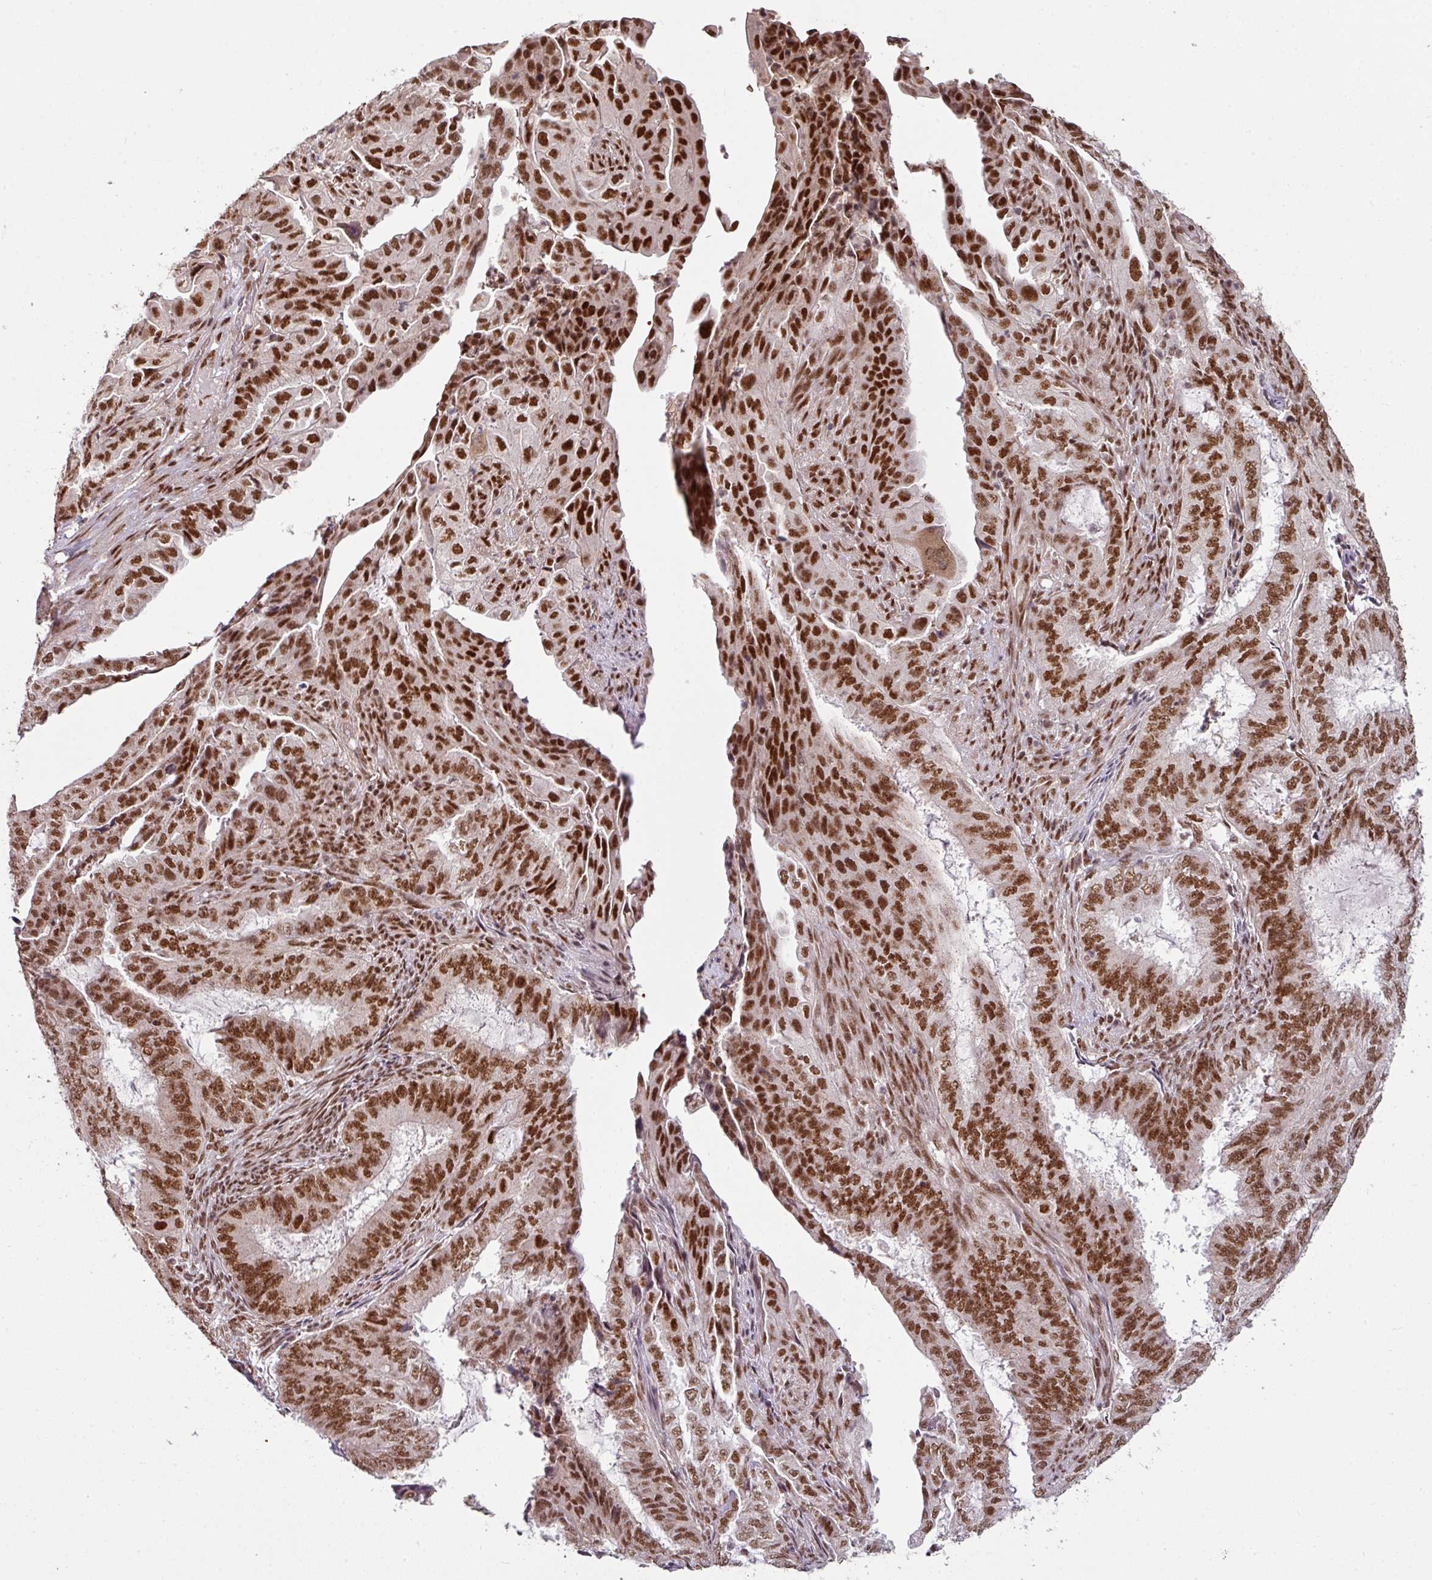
{"staining": {"intensity": "strong", "quantity": ">75%", "location": "nuclear"}, "tissue": "endometrial cancer", "cell_type": "Tumor cells", "image_type": "cancer", "snomed": [{"axis": "morphology", "description": "Adenocarcinoma, NOS"}, {"axis": "topography", "description": "Endometrium"}], "caption": "A histopathology image of adenocarcinoma (endometrial) stained for a protein shows strong nuclear brown staining in tumor cells.", "gene": "PHF23", "patient": {"sex": "female", "age": 51}}